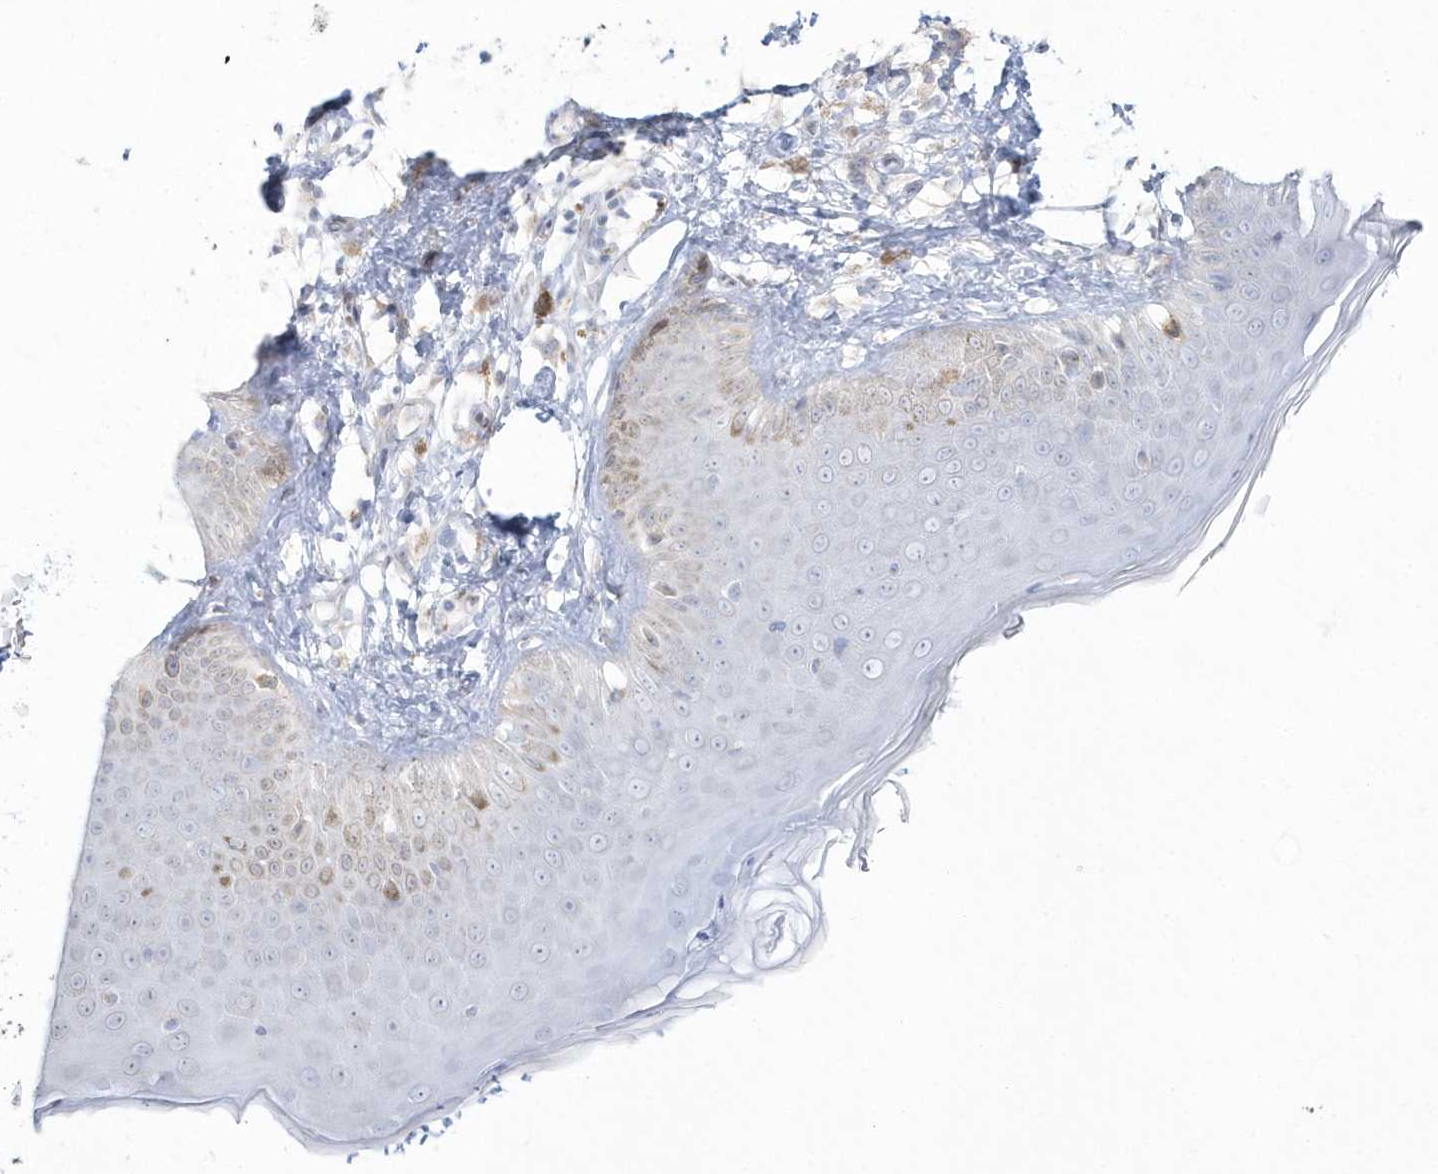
{"staining": {"intensity": "weak", "quantity": ">75%", "location": "cytoplasmic/membranous"}, "tissue": "skin", "cell_type": "Fibroblasts", "image_type": "normal", "snomed": [{"axis": "morphology", "description": "Normal tissue, NOS"}, {"axis": "topography", "description": "Skin"}], "caption": "Immunohistochemical staining of benign human skin displays weak cytoplasmic/membranous protein staining in approximately >75% of fibroblasts.", "gene": "PCBD1", "patient": {"sex": "male", "age": 52}}